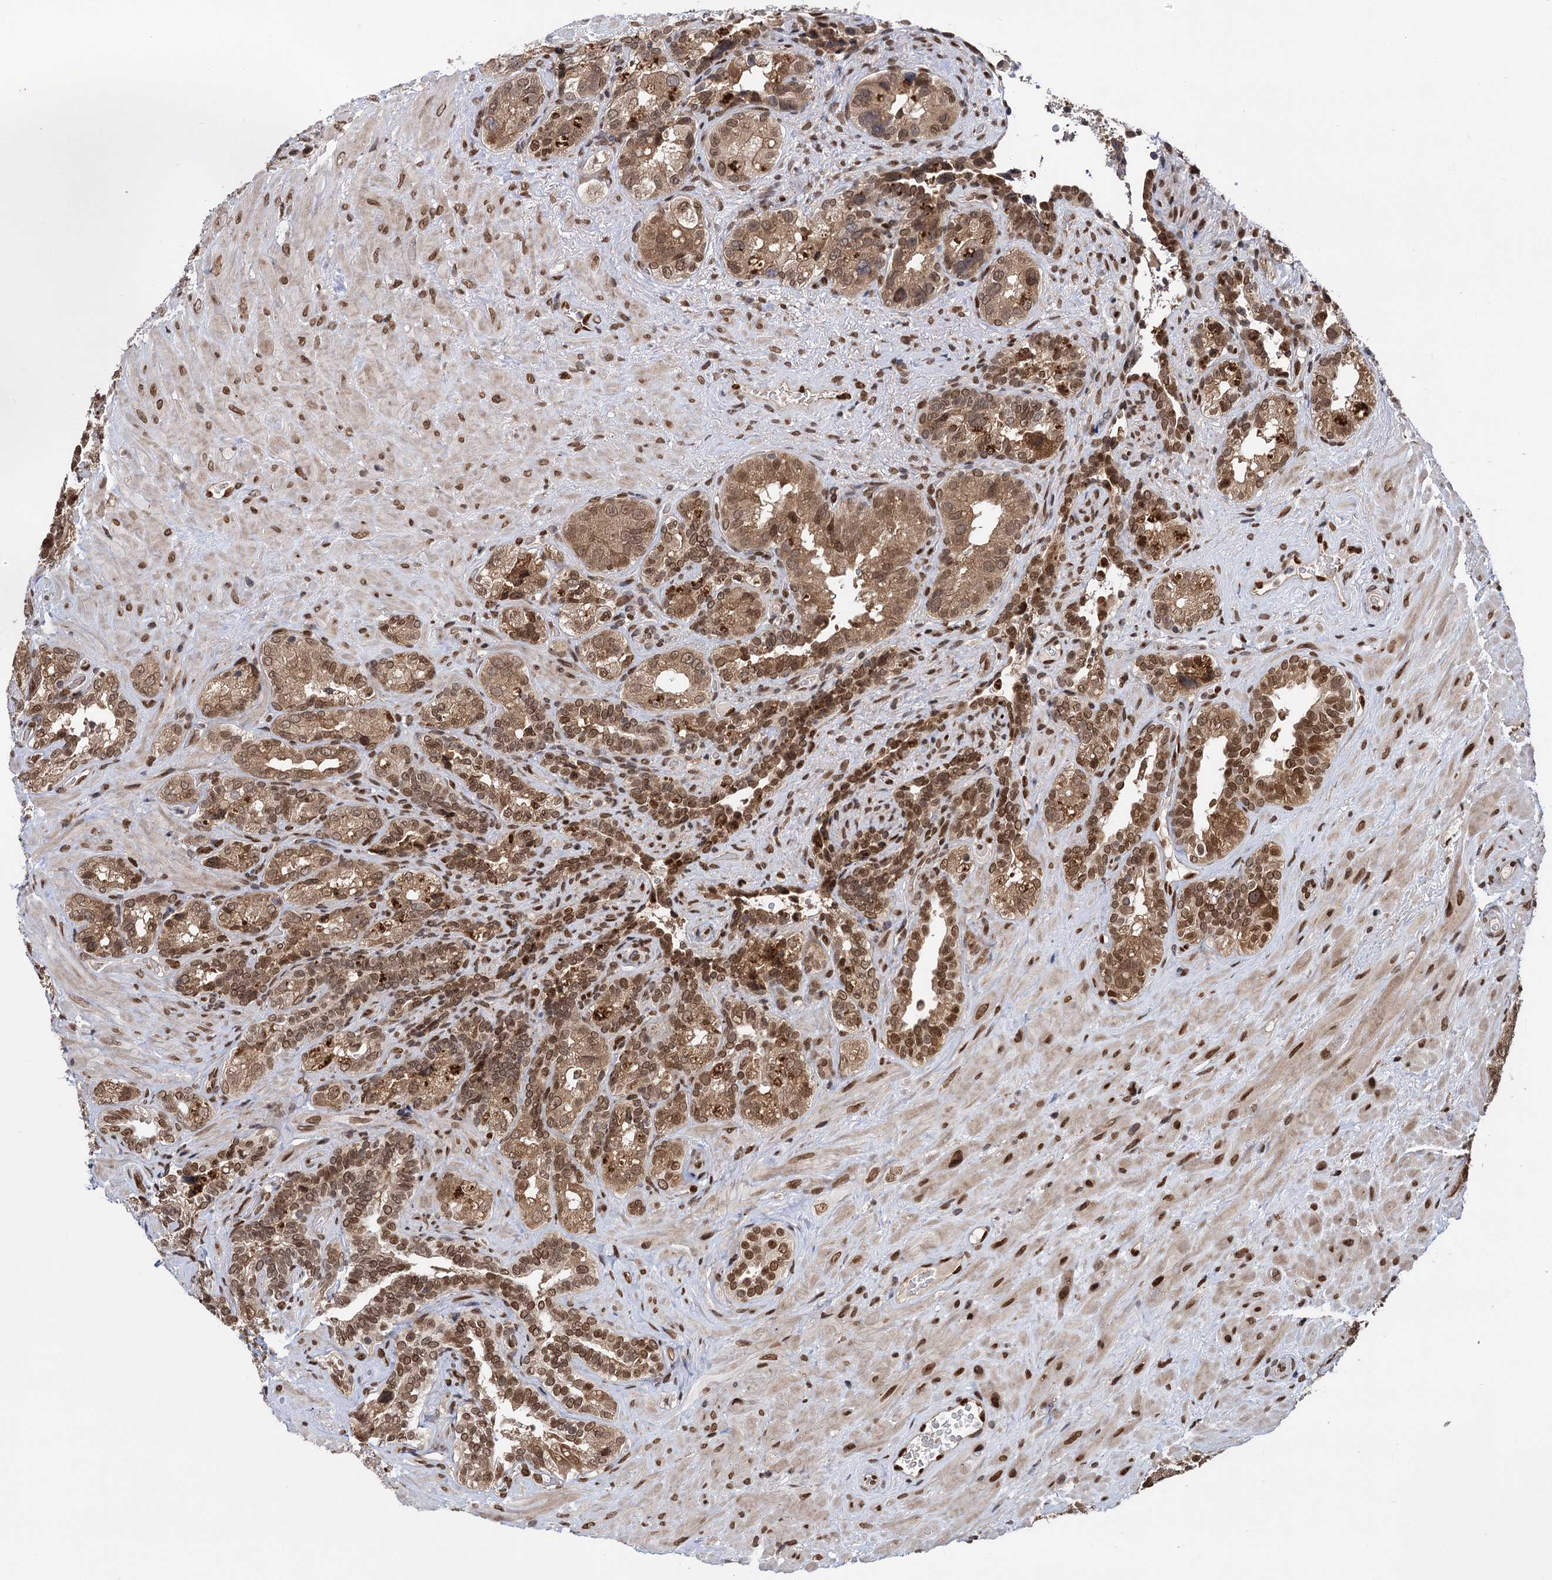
{"staining": {"intensity": "moderate", "quantity": ">75%", "location": "cytoplasmic/membranous,nuclear"}, "tissue": "seminal vesicle", "cell_type": "Glandular cells", "image_type": "normal", "snomed": [{"axis": "morphology", "description": "Normal tissue, NOS"}, {"axis": "topography", "description": "Seminal veicle"}, {"axis": "topography", "description": "Peripheral nerve tissue"}], "caption": "There is medium levels of moderate cytoplasmic/membranous,nuclear positivity in glandular cells of benign seminal vesicle, as demonstrated by immunohistochemical staining (brown color).", "gene": "MESD", "patient": {"sex": "male", "age": 67}}